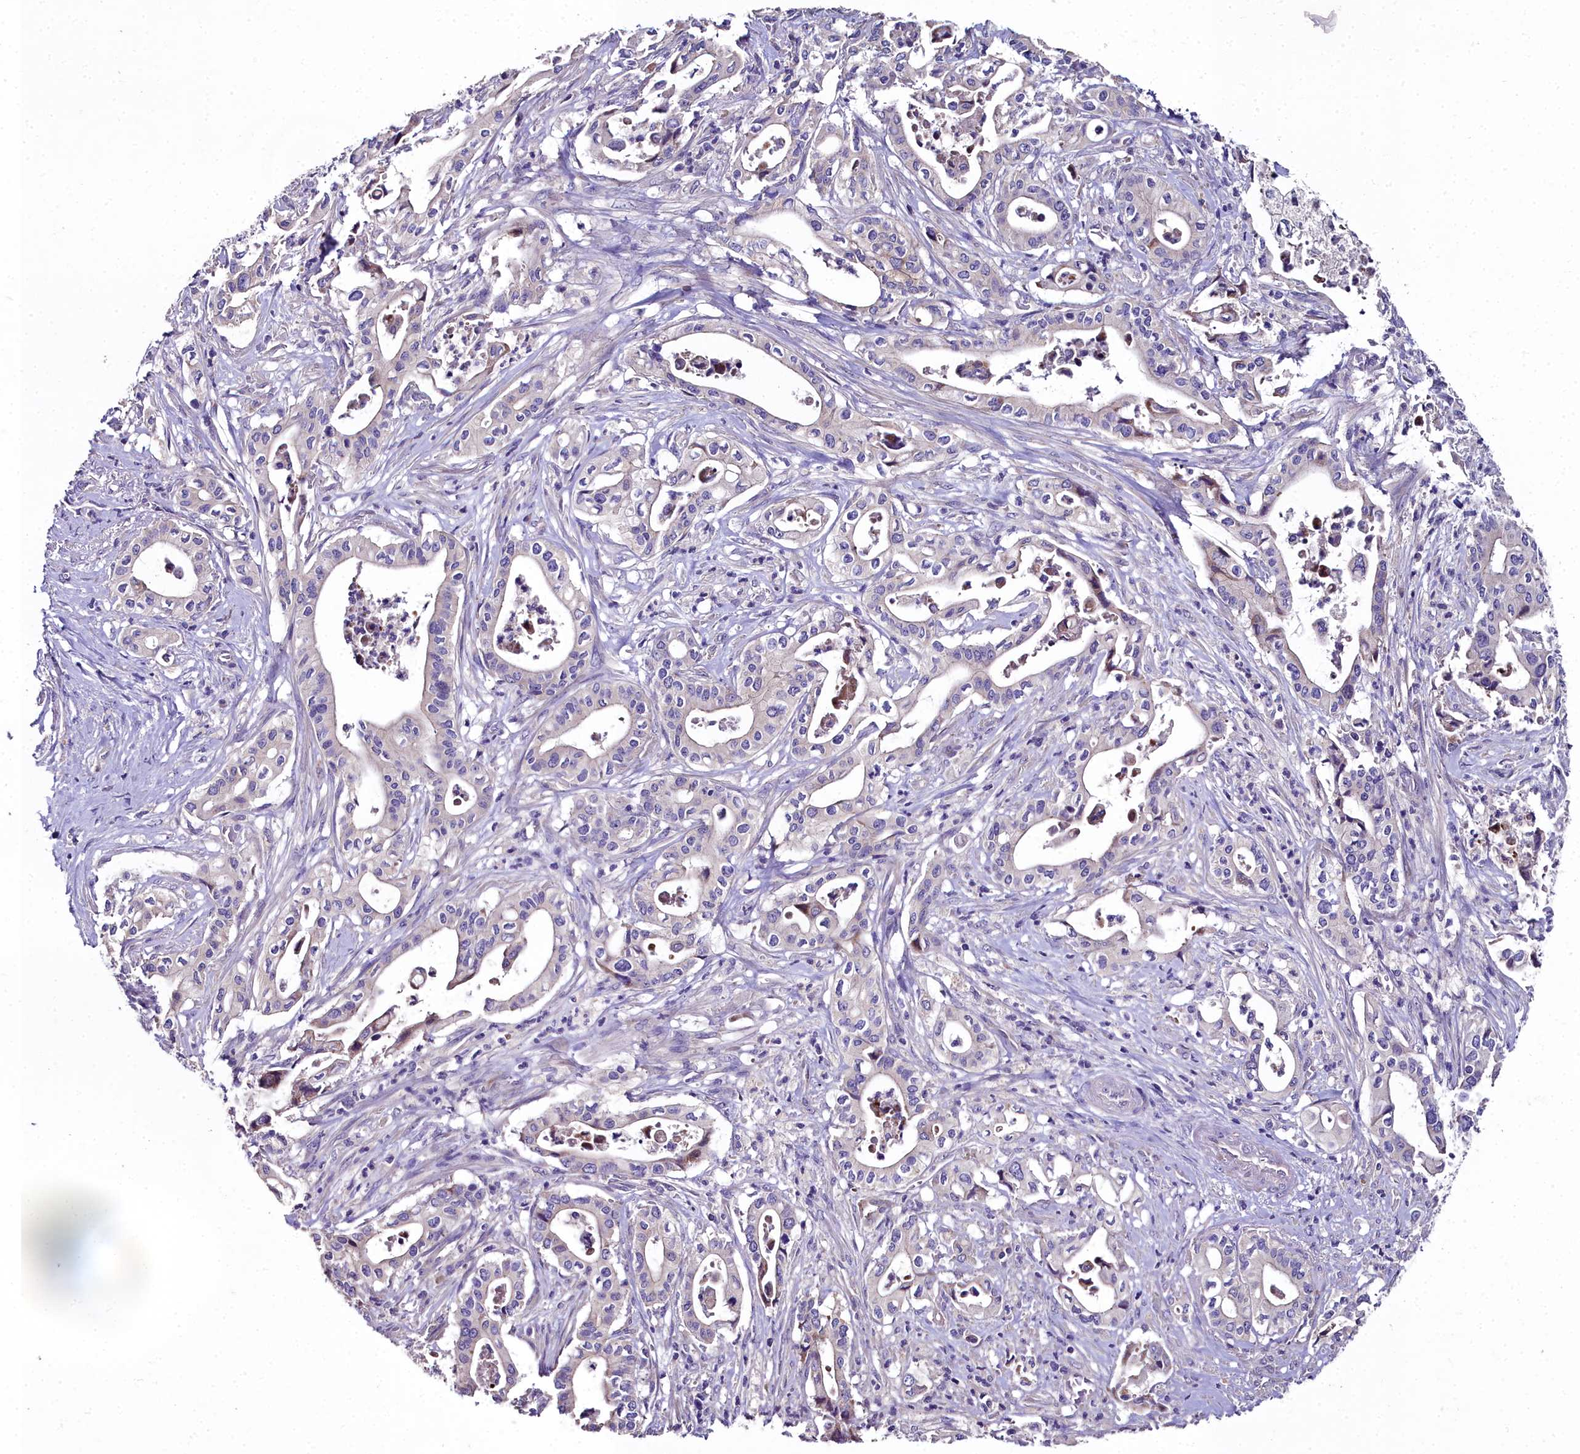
{"staining": {"intensity": "negative", "quantity": "none", "location": "none"}, "tissue": "pancreatic cancer", "cell_type": "Tumor cells", "image_type": "cancer", "snomed": [{"axis": "morphology", "description": "Adenocarcinoma, NOS"}, {"axis": "topography", "description": "Pancreas"}], "caption": "A micrograph of pancreatic adenocarcinoma stained for a protein displays no brown staining in tumor cells.", "gene": "NT5M", "patient": {"sex": "female", "age": 77}}